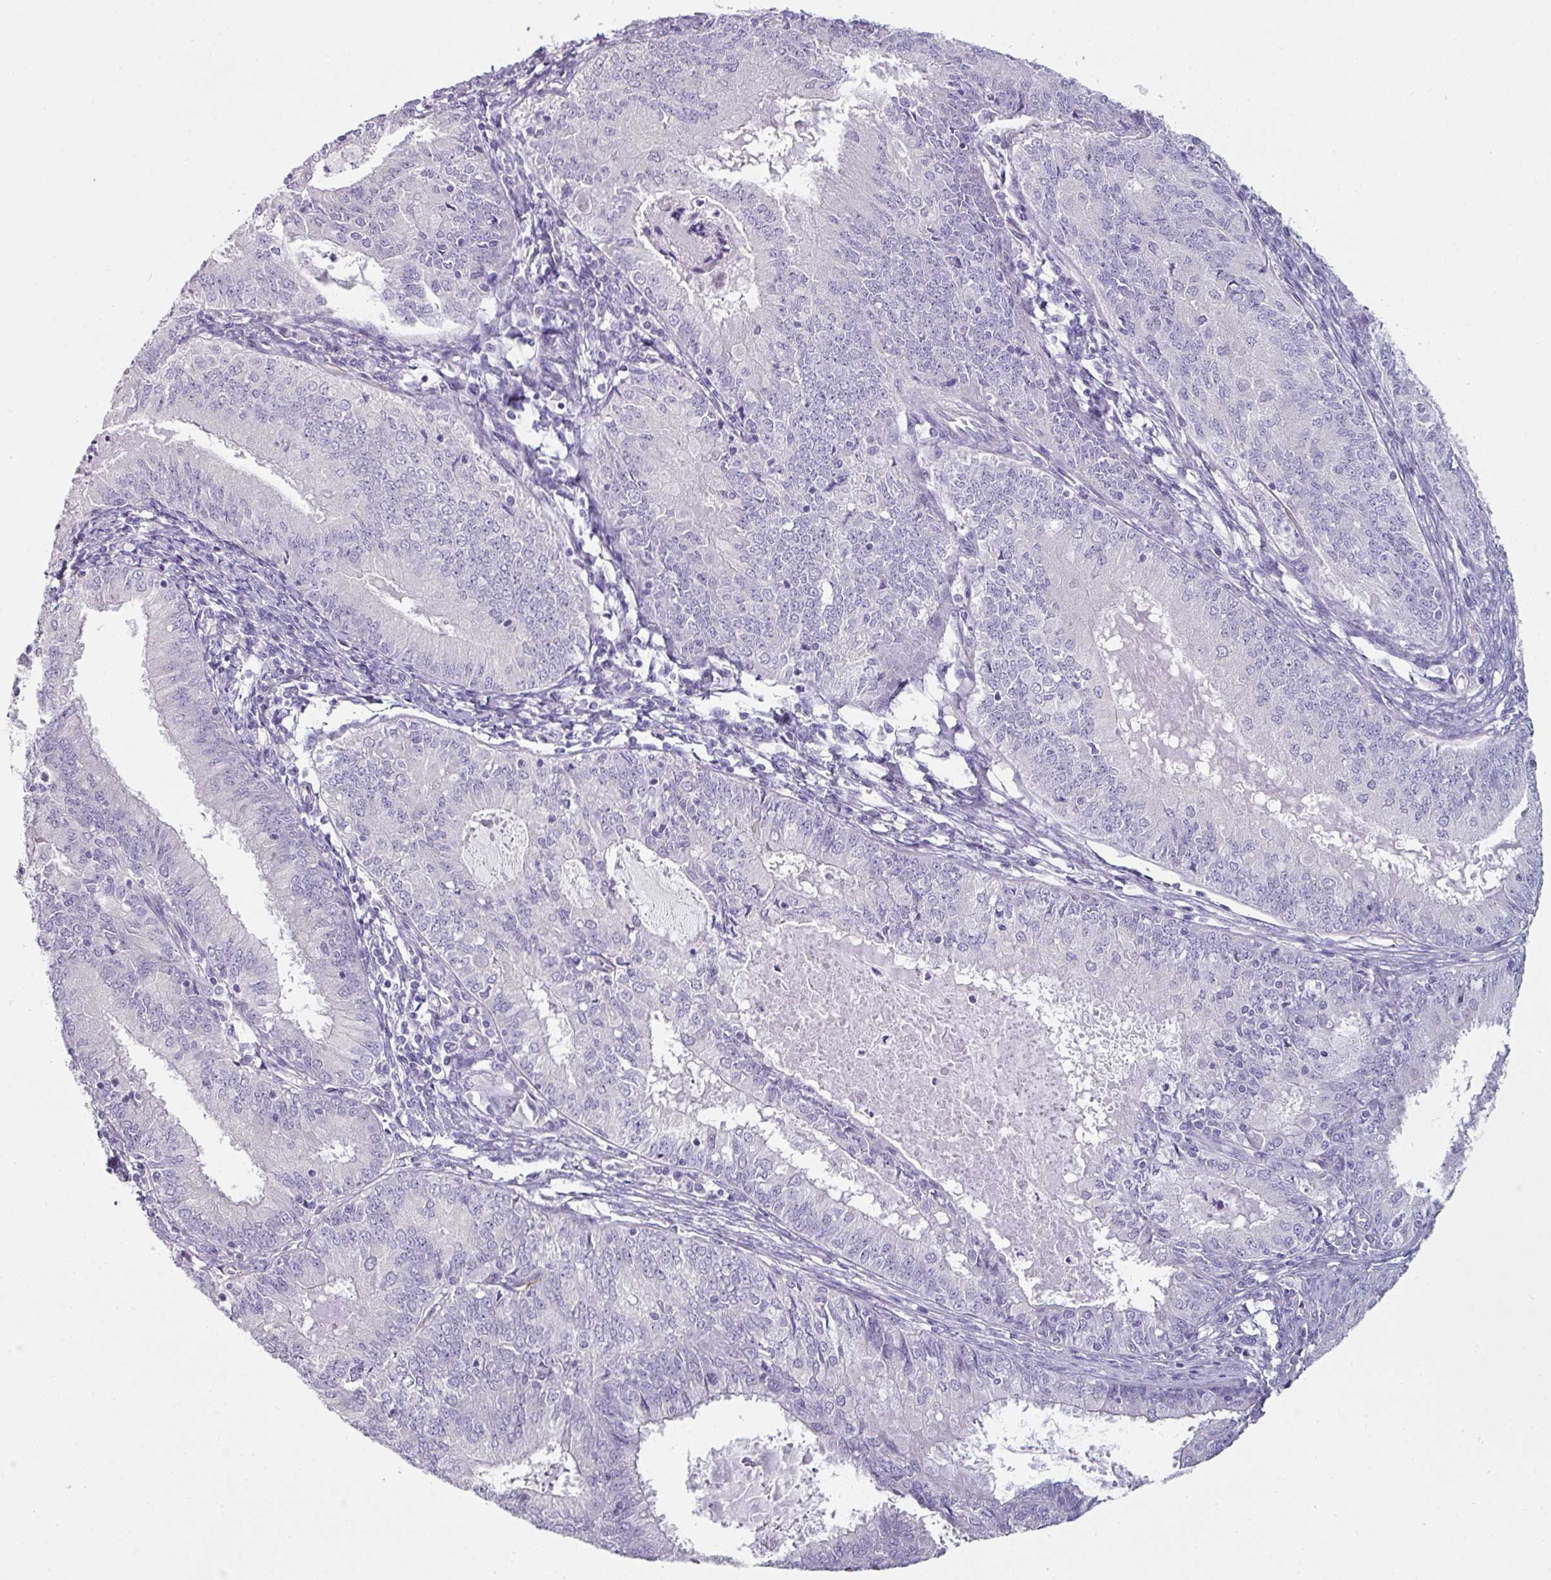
{"staining": {"intensity": "negative", "quantity": "none", "location": "none"}, "tissue": "endometrial cancer", "cell_type": "Tumor cells", "image_type": "cancer", "snomed": [{"axis": "morphology", "description": "Adenocarcinoma, NOS"}, {"axis": "topography", "description": "Endometrium"}], "caption": "The photomicrograph demonstrates no staining of tumor cells in endometrial adenocarcinoma. The staining is performed using DAB (3,3'-diaminobenzidine) brown chromogen with nuclei counter-stained in using hematoxylin.", "gene": "SLC17A7", "patient": {"sex": "female", "age": 57}}